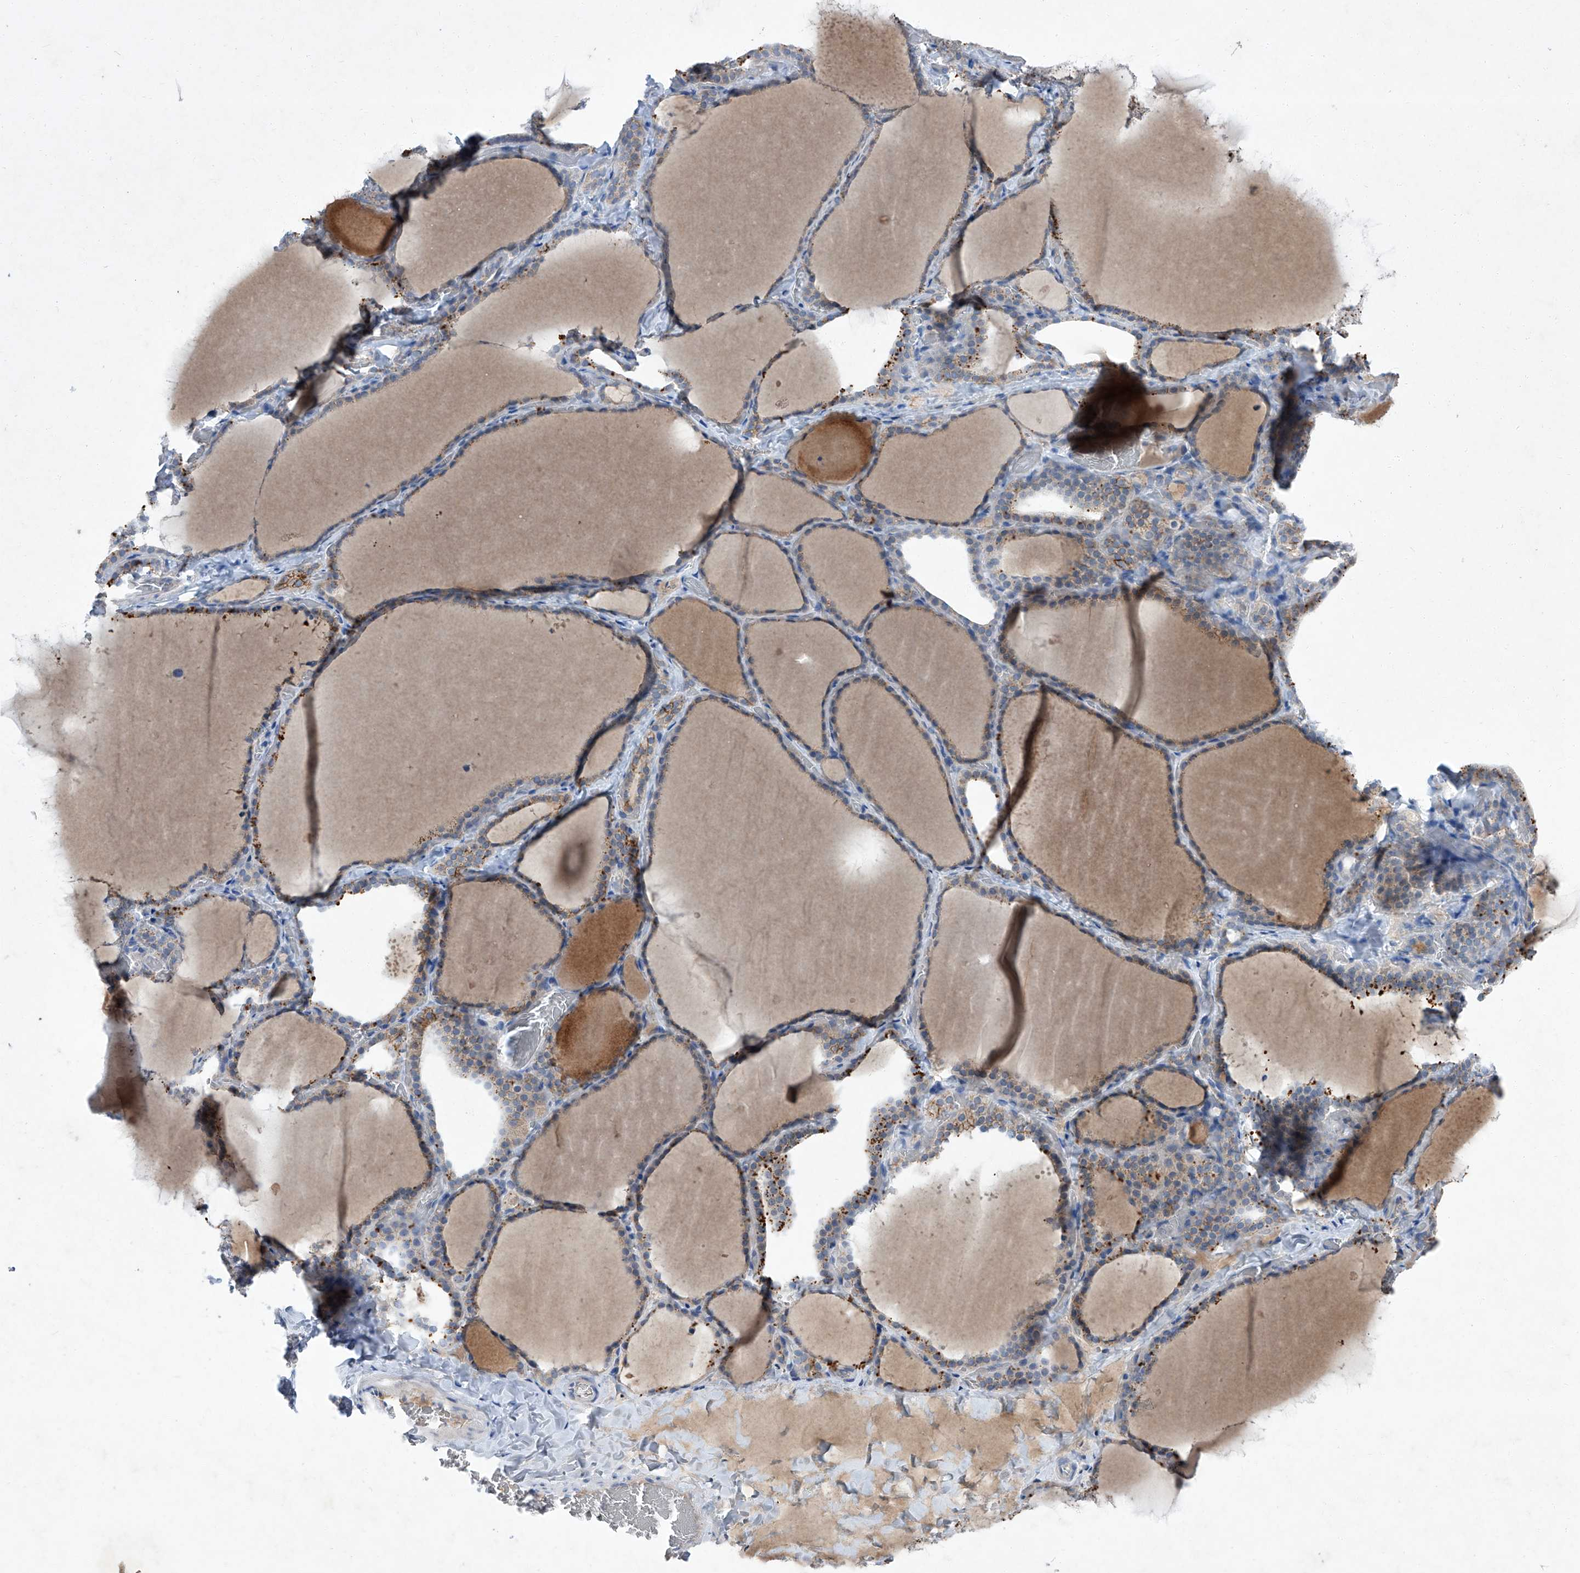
{"staining": {"intensity": "moderate", "quantity": "<25%", "location": "cytoplasmic/membranous"}, "tissue": "thyroid gland", "cell_type": "Glandular cells", "image_type": "normal", "snomed": [{"axis": "morphology", "description": "Normal tissue, NOS"}, {"axis": "topography", "description": "Thyroid gland"}], "caption": "A low amount of moderate cytoplasmic/membranous staining is seen in about <25% of glandular cells in normal thyroid gland. Nuclei are stained in blue.", "gene": "SBK2", "patient": {"sex": "female", "age": 22}}